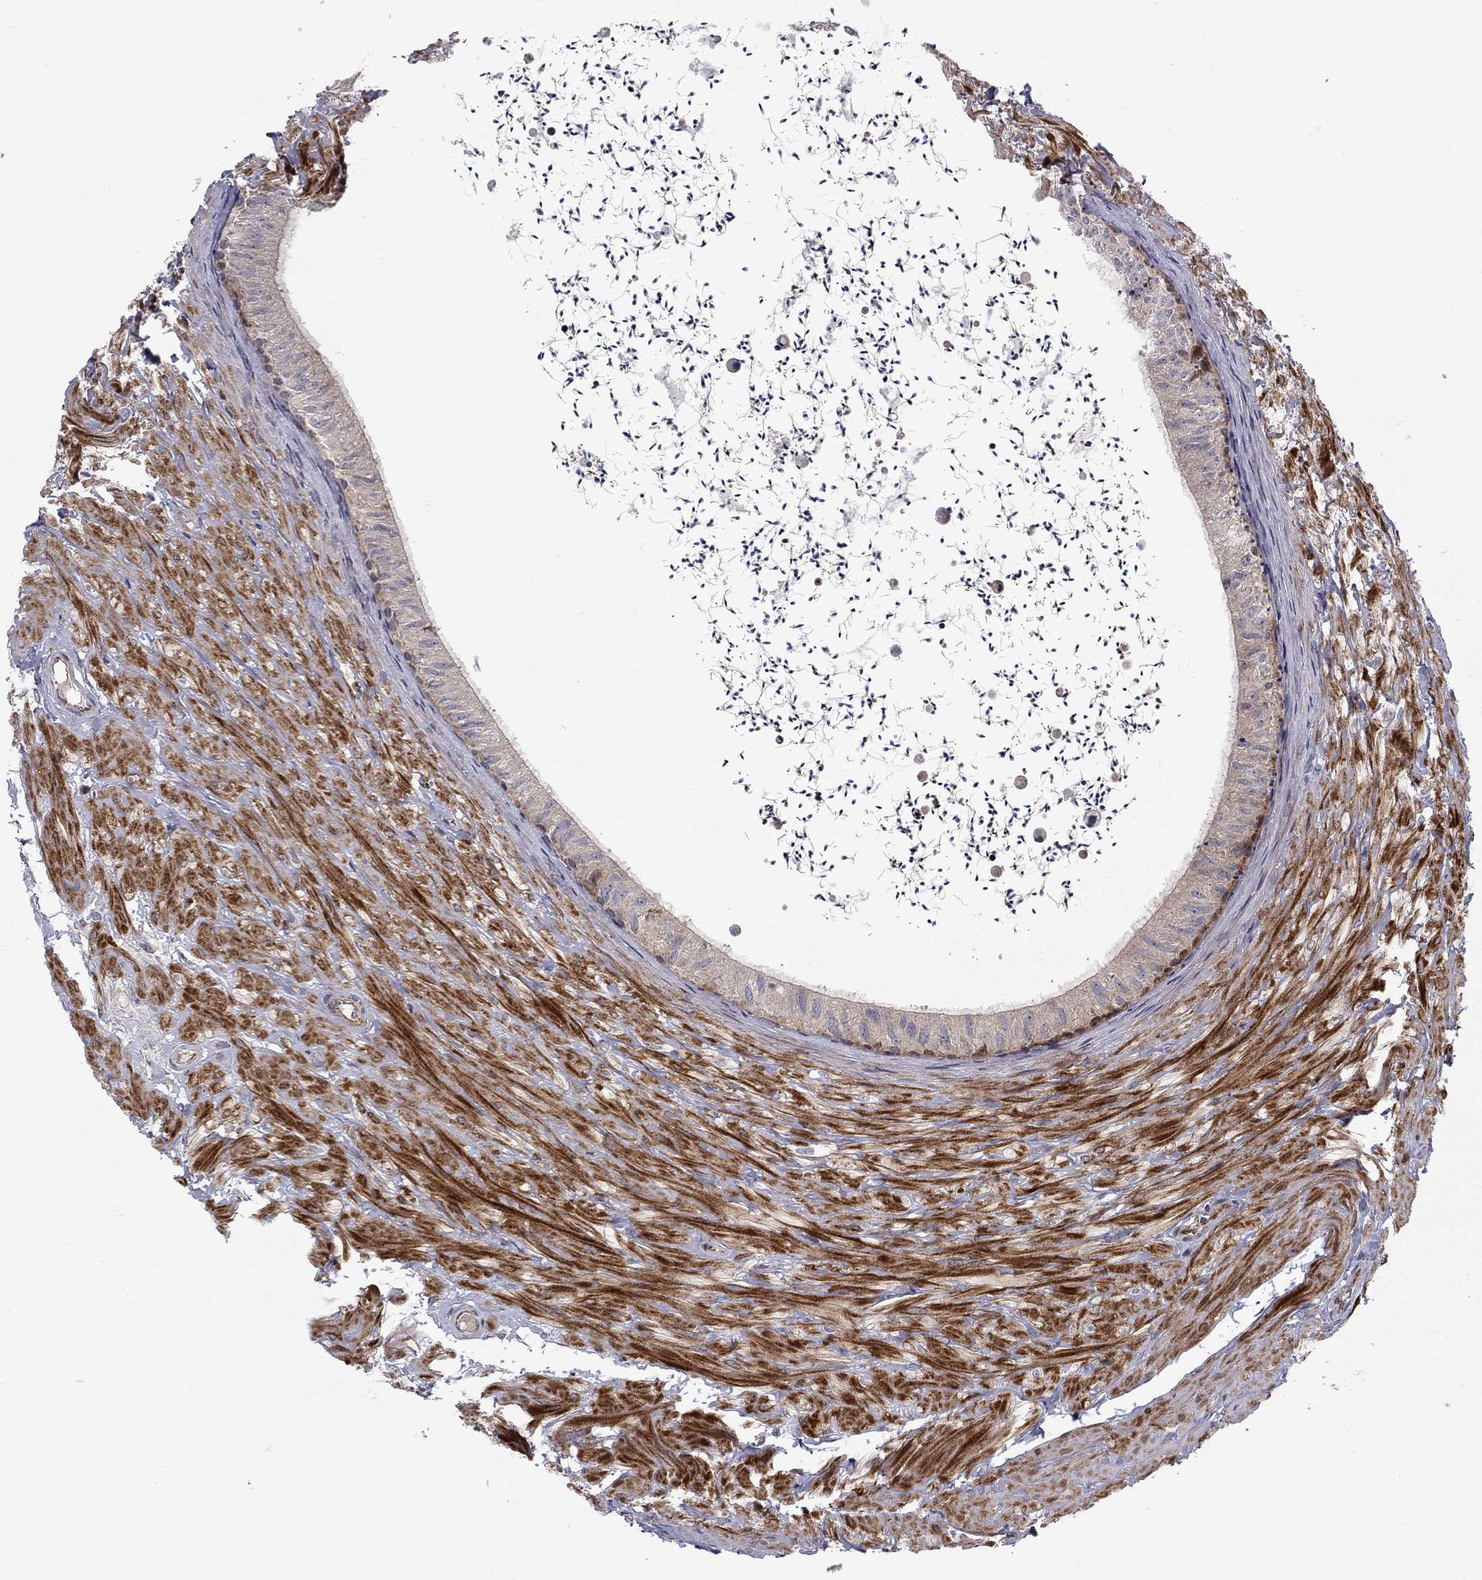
{"staining": {"intensity": "strong", "quantity": "<25%", "location": "cytoplasmic/membranous"}, "tissue": "epididymis", "cell_type": "Glandular cells", "image_type": "normal", "snomed": [{"axis": "morphology", "description": "Normal tissue, NOS"}, {"axis": "topography", "description": "Epididymis"}], "caption": "Immunohistochemistry (IHC) histopathology image of benign epididymis: epididymis stained using IHC exhibits medium levels of strong protein expression localized specifically in the cytoplasmic/membranous of glandular cells, appearing as a cytoplasmic/membranous brown color.", "gene": "MIOS", "patient": {"sex": "male", "age": 32}}